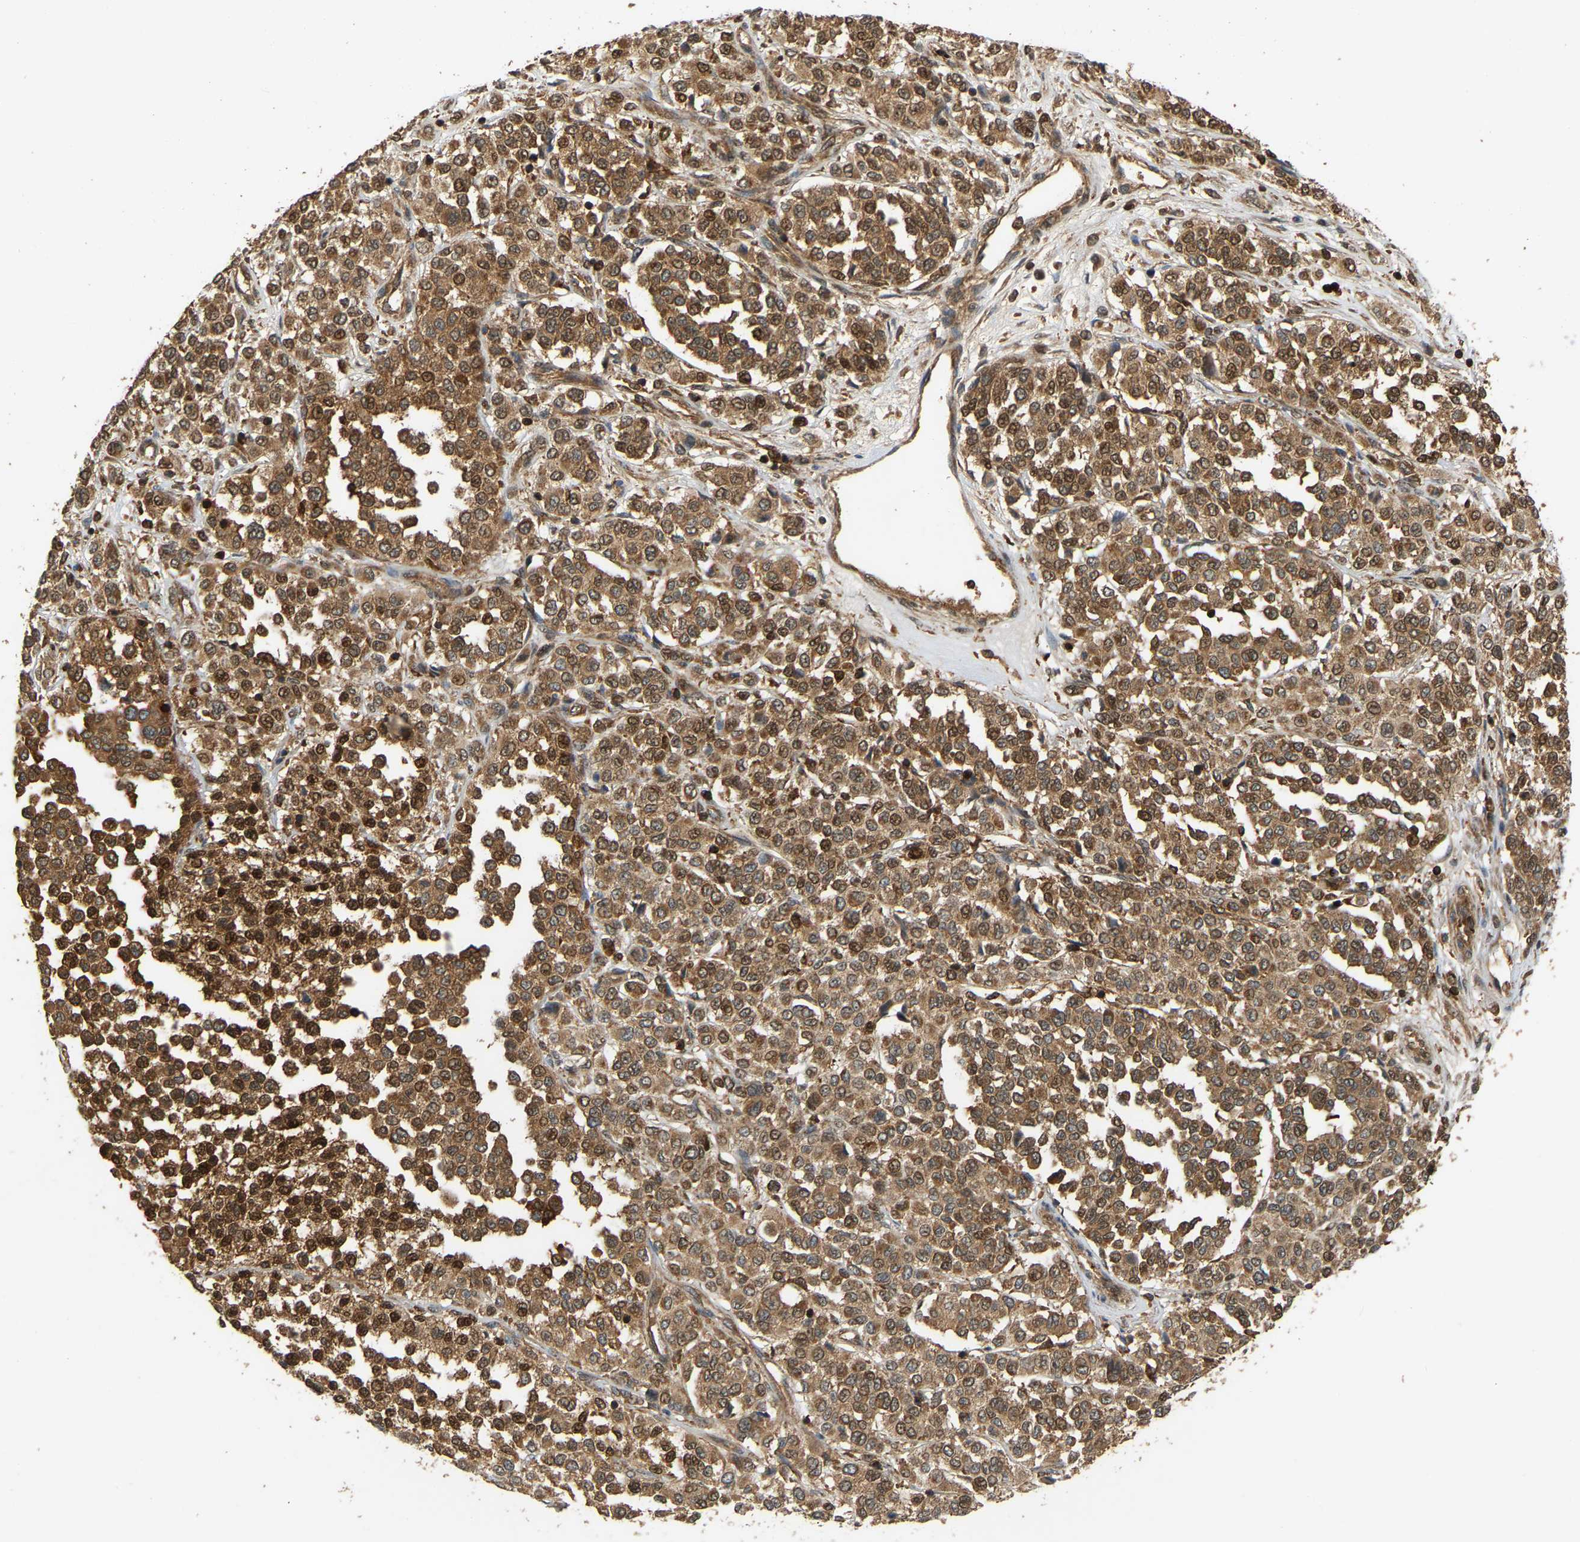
{"staining": {"intensity": "strong", "quantity": ">75%", "location": "cytoplasmic/membranous,nuclear"}, "tissue": "melanoma", "cell_type": "Tumor cells", "image_type": "cancer", "snomed": [{"axis": "morphology", "description": "Malignant melanoma, Metastatic site"}, {"axis": "topography", "description": "Pancreas"}], "caption": "High-power microscopy captured an immunohistochemistry (IHC) histopathology image of malignant melanoma (metastatic site), revealing strong cytoplasmic/membranous and nuclear staining in about >75% of tumor cells.", "gene": "GOPC", "patient": {"sex": "female", "age": 30}}